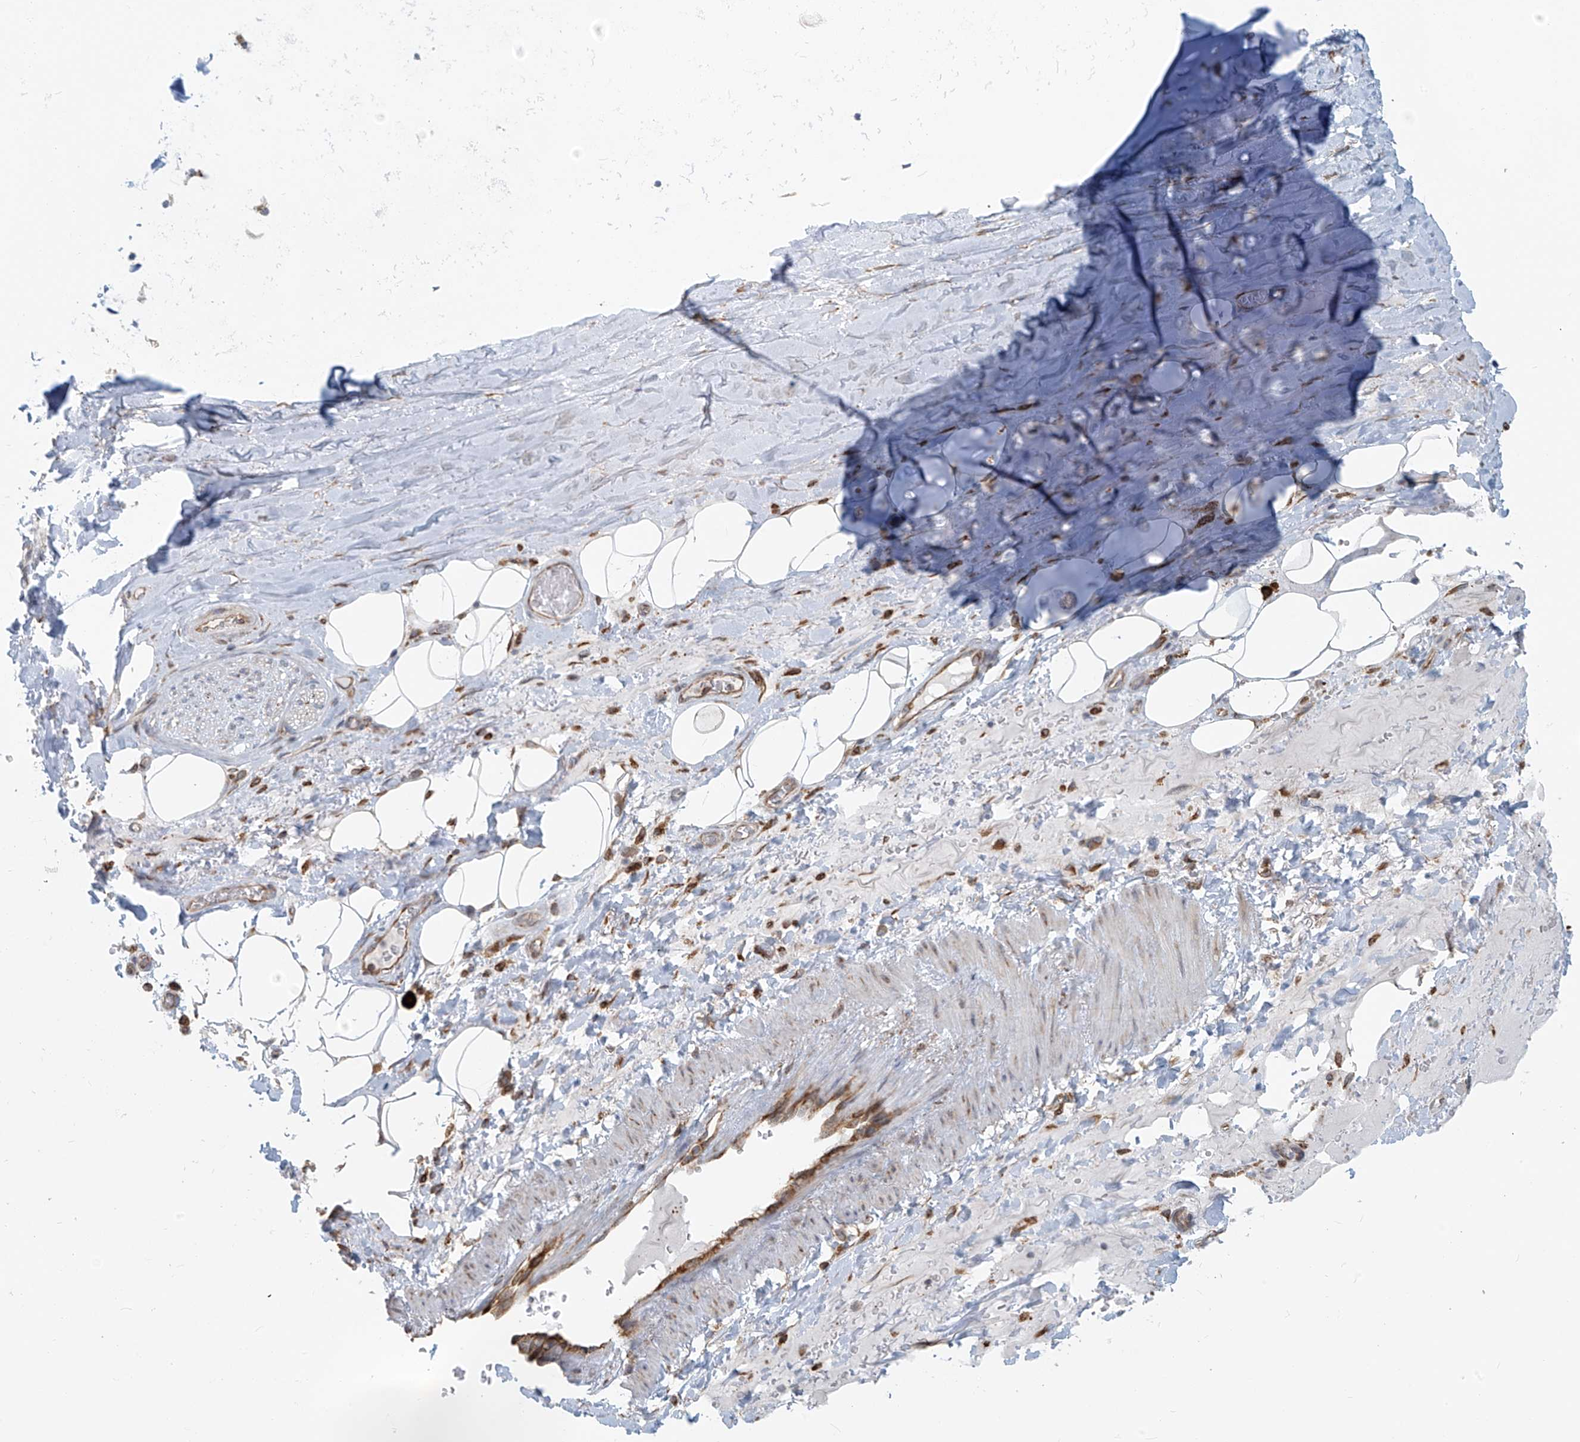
{"staining": {"intensity": "weak", "quantity": "<25%", "location": "cytoplasmic/membranous"}, "tissue": "adipose tissue", "cell_type": "Adipocytes", "image_type": "normal", "snomed": [{"axis": "morphology", "description": "Normal tissue, NOS"}, {"axis": "topography", "description": "Cartilage tissue"}], "caption": "There is no significant staining in adipocytes of adipose tissue.", "gene": "KATNIP", "patient": {"sex": "female", "age": 63}}